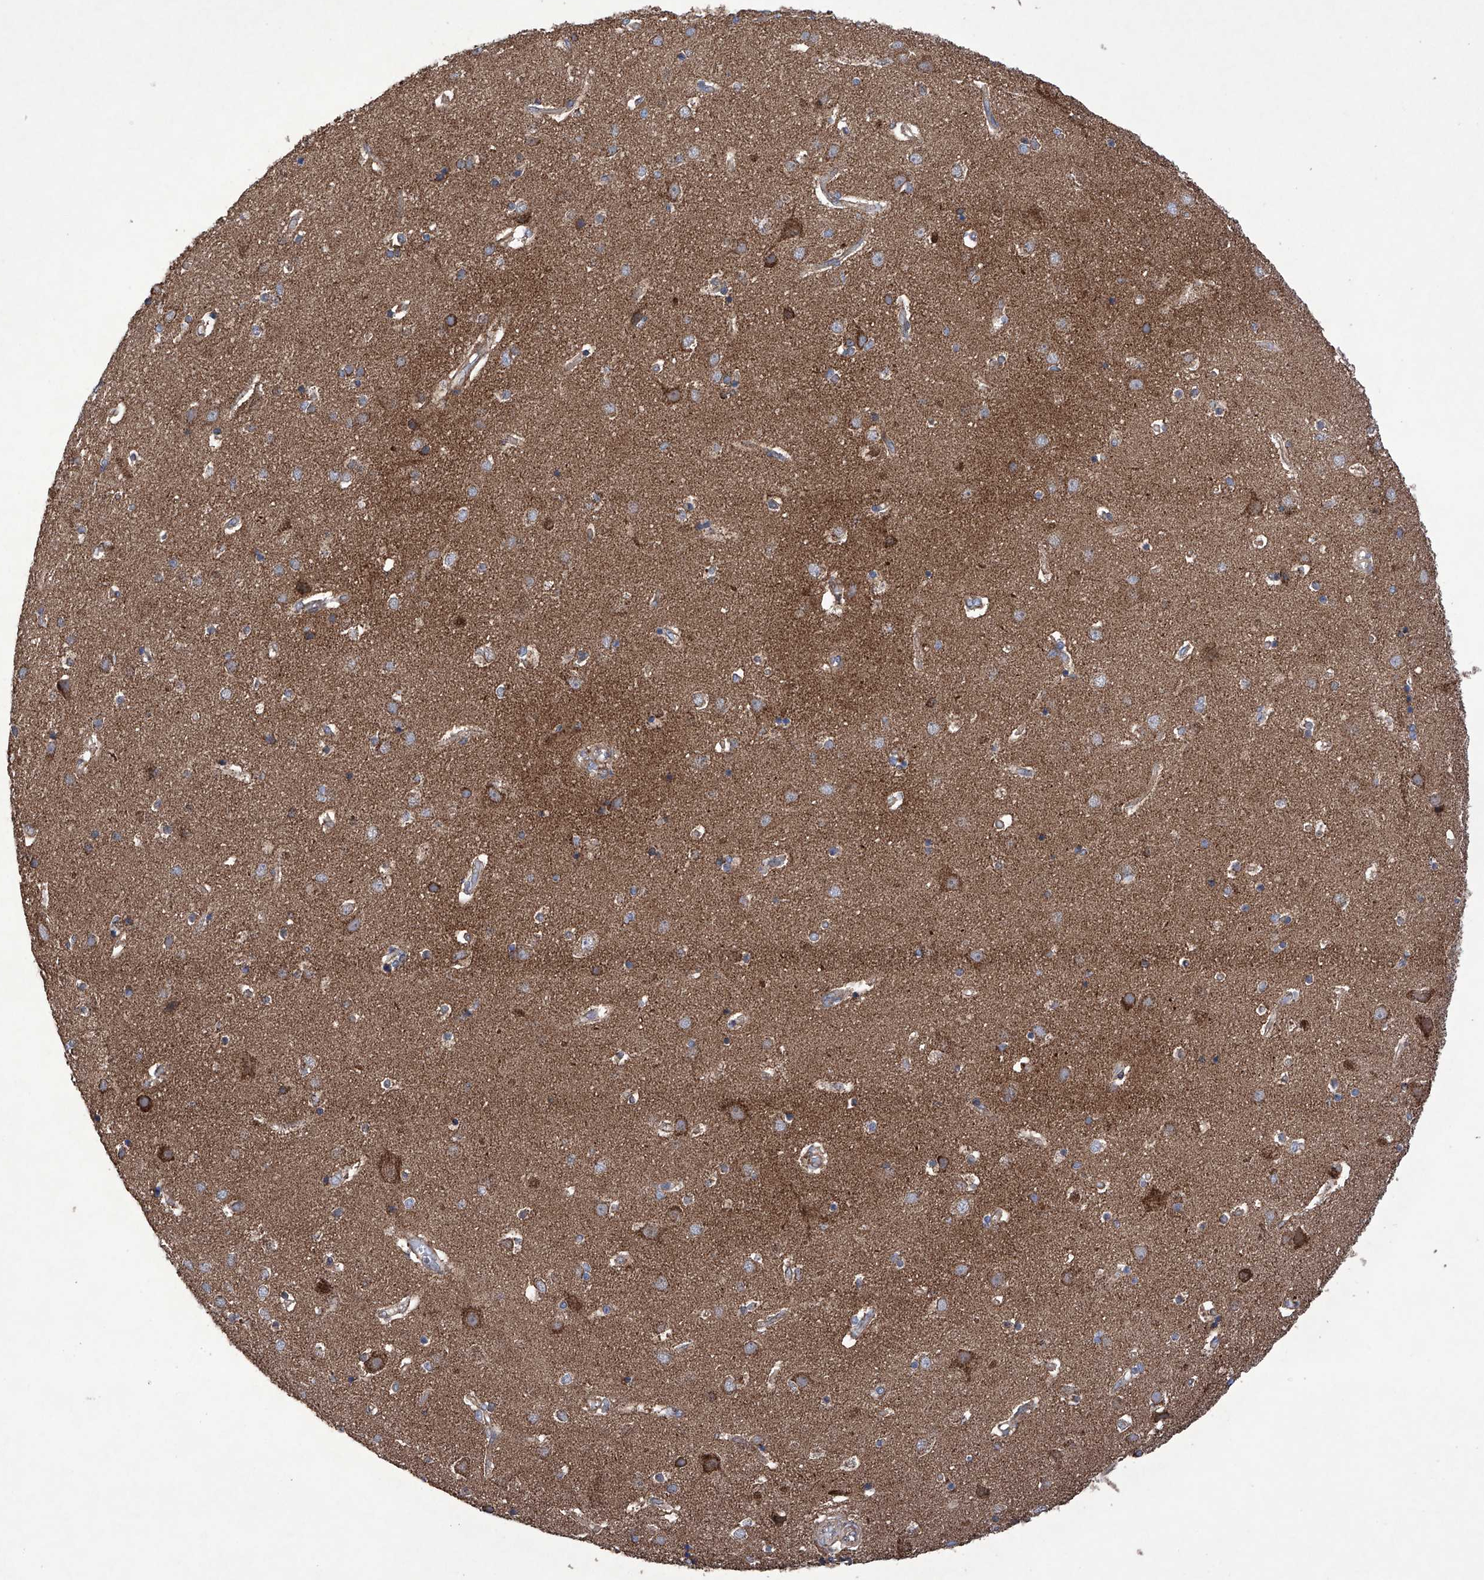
{"staining": {"intensity": "moderate", "quantity": ">75%", "location": "cytoplasmic/membranous"}, "tissue": "cerebral cortex", "cell_type": "Endothelial cells", "image_type": "normal", "snomed": [{"axis": "morphology", "description": "Normal tissue, NOS"}, {"axis": "topography", "description": "Cerebral cortex"}], "caption": "Moderate cytoplasmic/membranous expression is appreciated in approximately >75% of endothelial cells in normal cerebral cortex.", "gene": "EFCAB2", "patient": {"sex": "male", "age": 54}}